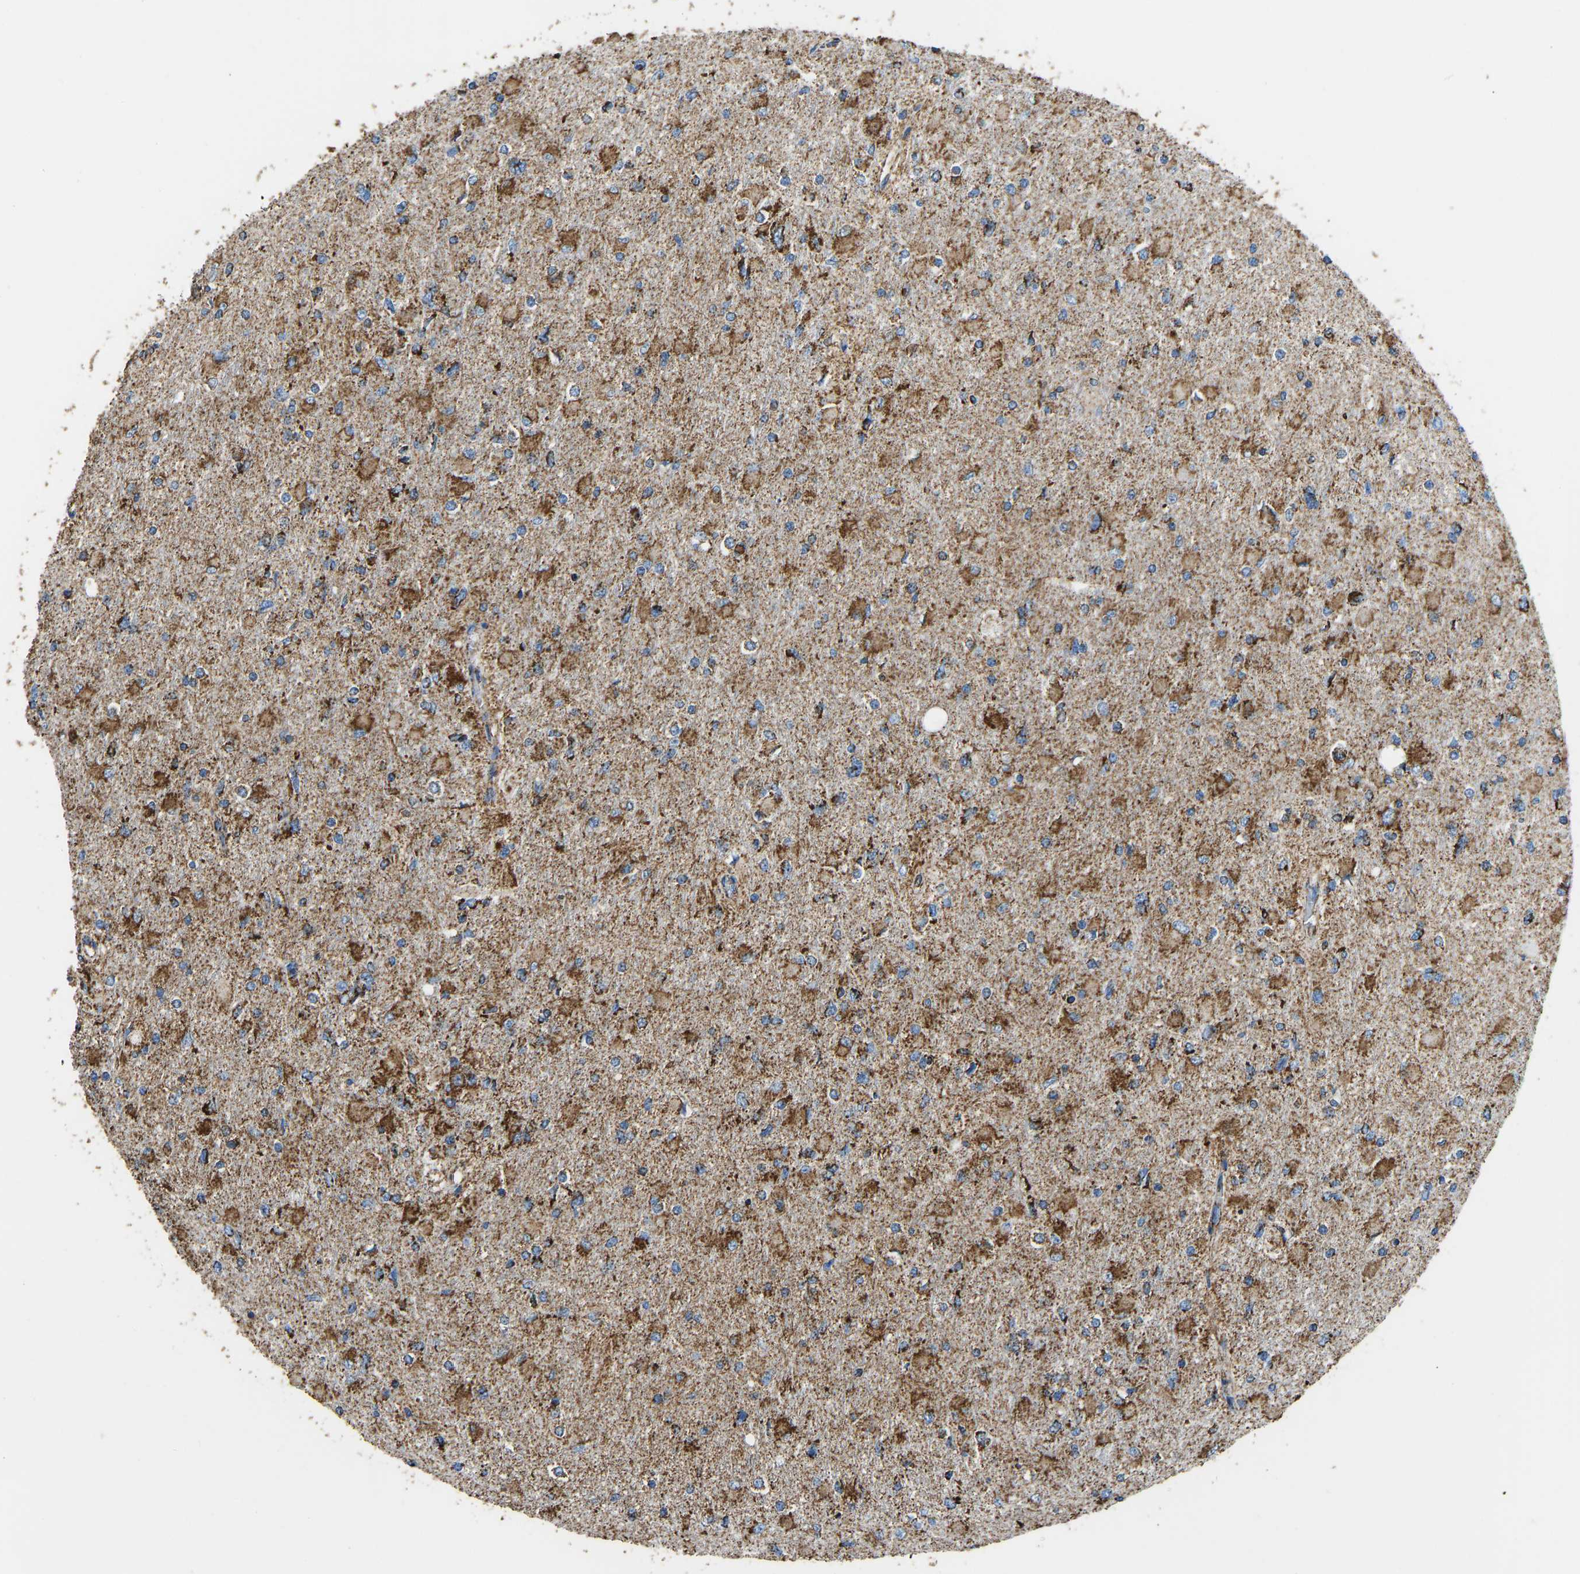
{"staining": {"intensity": "moderate", "quantity": ">75%", "location": "cytoplasmic/membranous"}, "tissue": "glioma", "cell_type": "Tumor cells", "image_type": "cancer", "snomed": [{"axis": "morphology", "description": "Glioma, malignant, High grade"}, {"axis": "topography", "description": "Cerebral cortex"}], "caption": "Glioma stained for a protein (brown) reveals moderate cytoplasmic/membranous positive expression in approximately >75% of tumor cells.", "gene": "IRX6", "patient": {"sex": "female", "age": 36}}